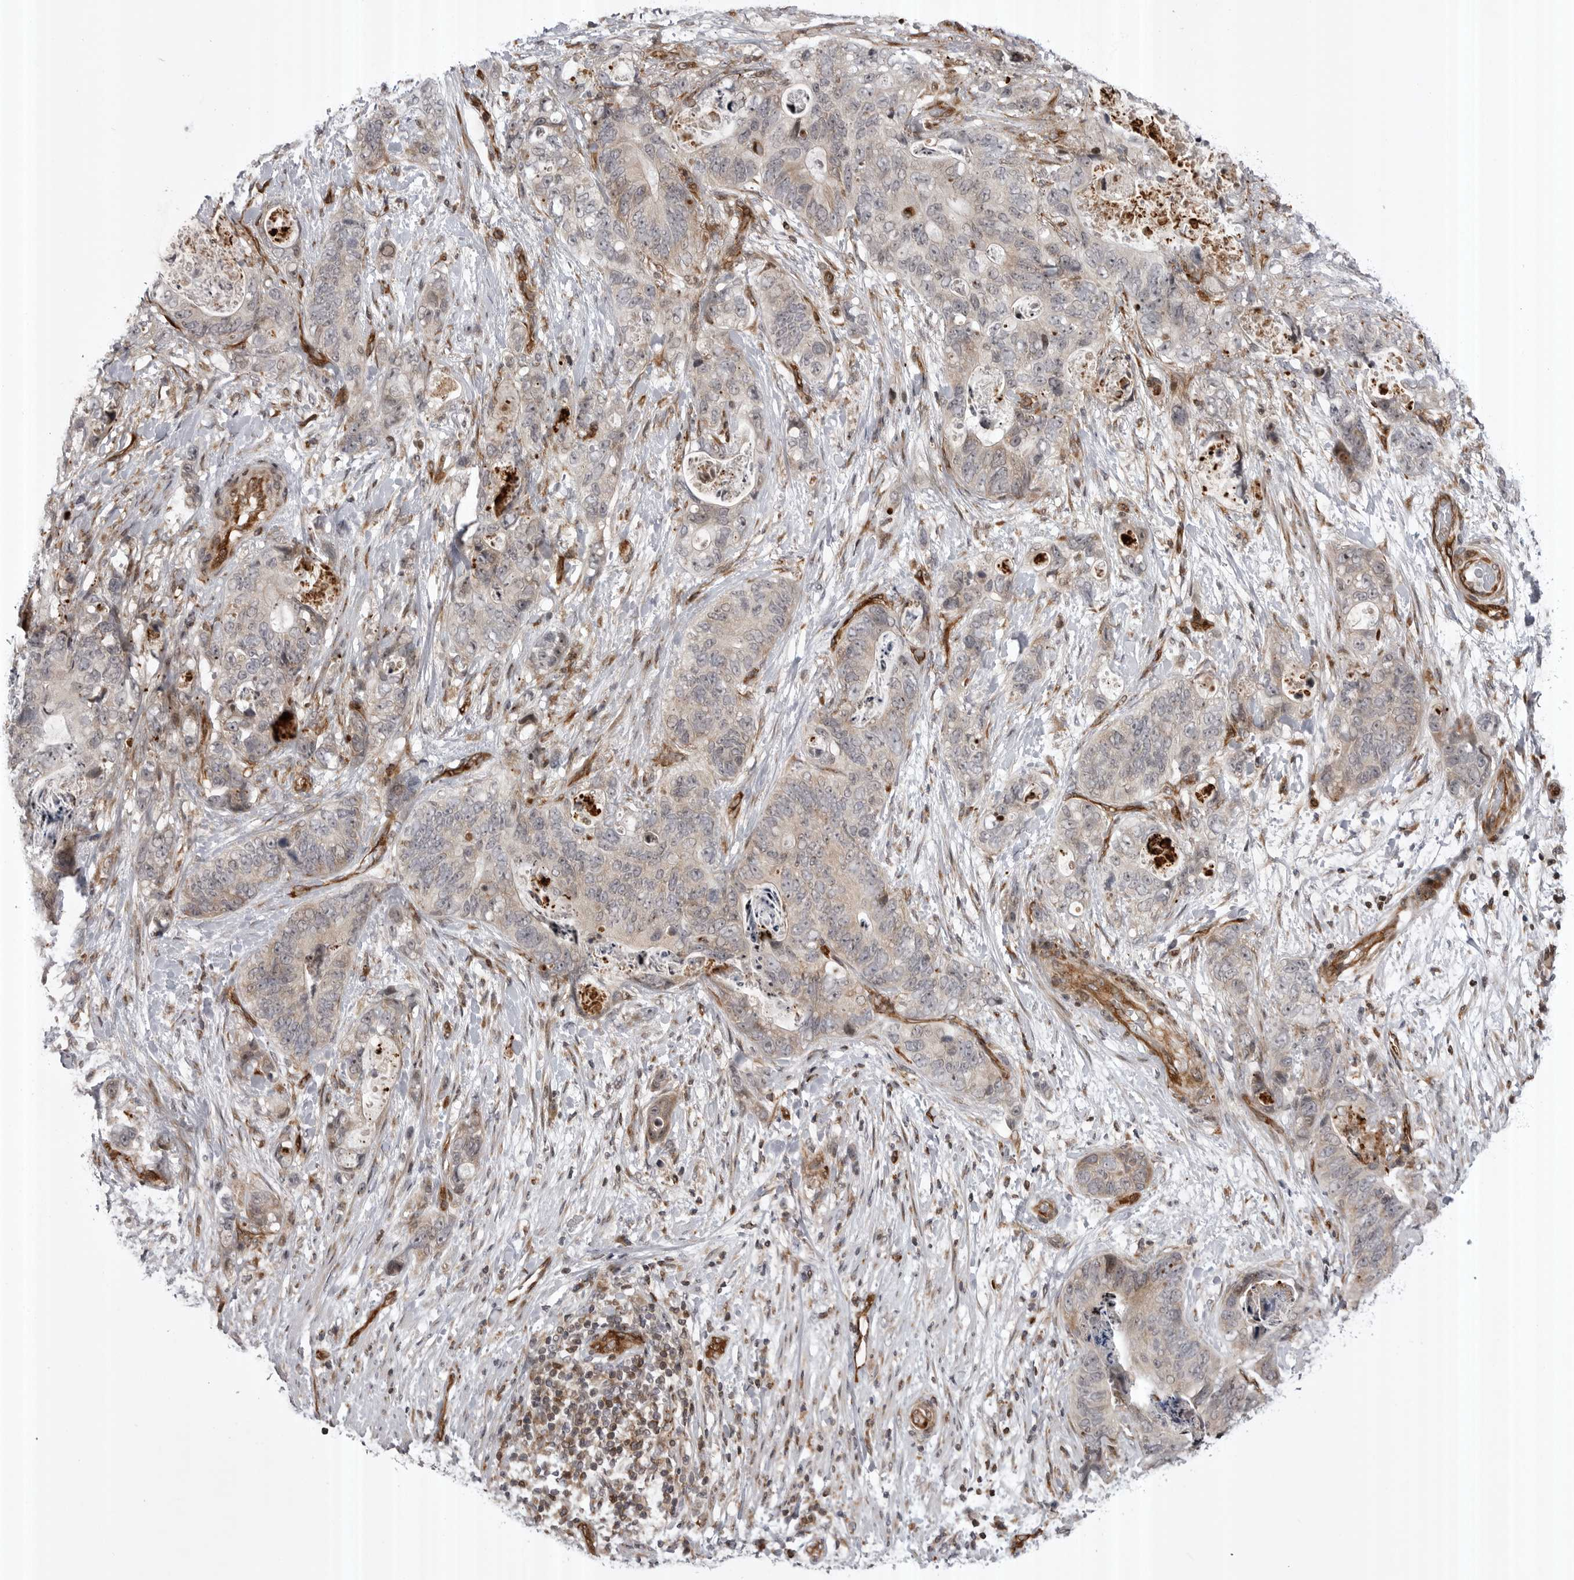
{"staining": {"intensity": "weak", "quantity": "<25%", "location": "cytoplasmic/membranous"}, "tissue": "stomach cancer", "cell_type": "Tumor cells", "image_type": "cancer", "snomed": [{"axis": "morphology", "description": "Normal tissue, NOS"}, {"axis": "morphology", "description": "Adenocarcinoma, NOS"}, {"axis": "topography", "description": "Stomach"}], "caption": "IHC image of human stomach cancer (adenocarcinoma) stained for a protein (brown), which reveals no positivity in tumor cells.", "gene": "ABL1", "patient": {"sex": "female", "age": 89}}